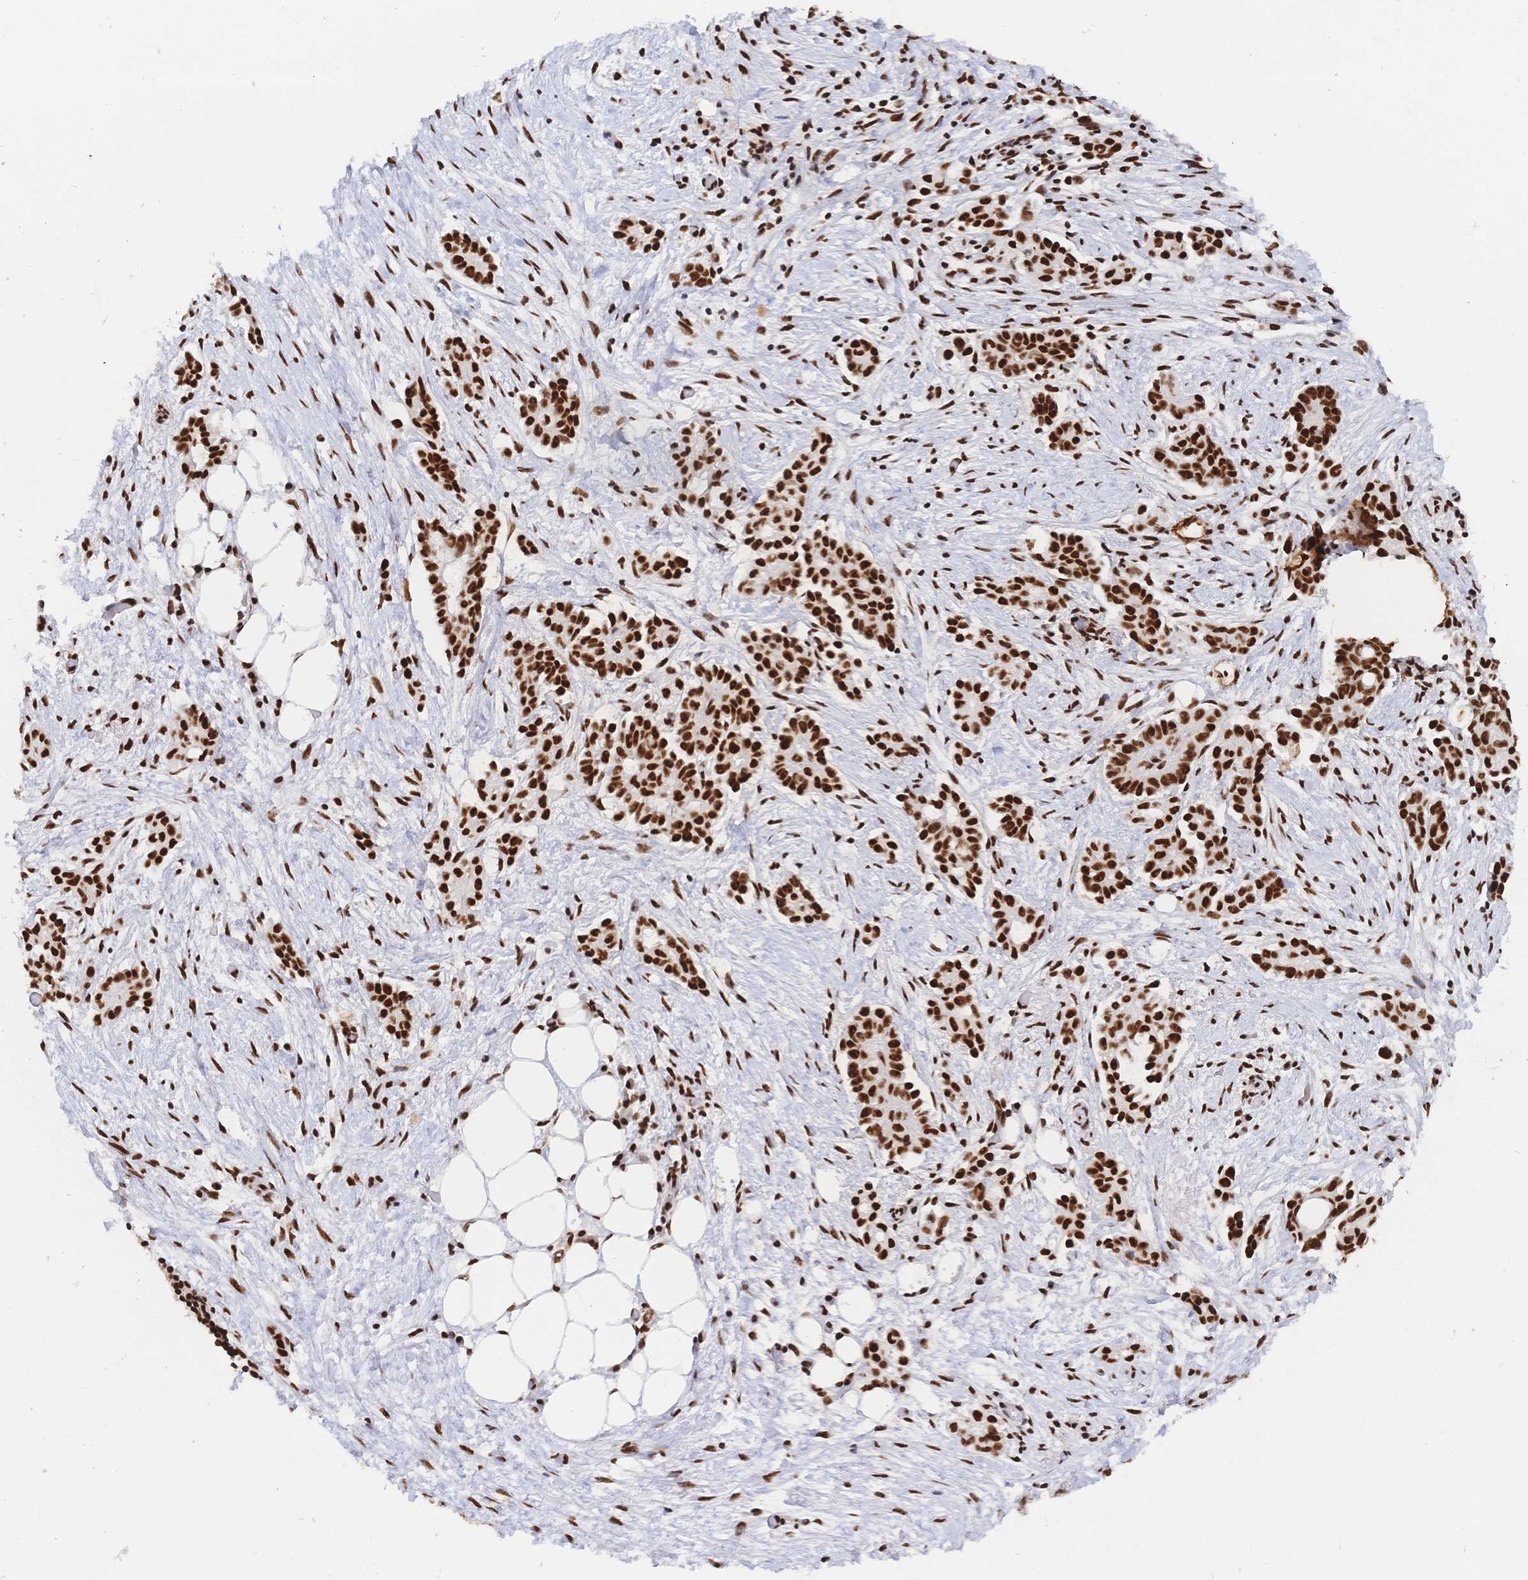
{"staining": {"intensity": "strong", "quantity": ">75%", "location": "nuclear"}, "tissue": "ovarian cancer", "cell_type": "Tumor cells", "image_type": "cancer", "snomed": [{"axis": "morphology", "description": "Cystadenocarcinoma, serous, NOS"}, {"axis": "topography", "description": "Ovary"}], "caption": "Immunohistochemical staining of ovarian cancer (serous cystadenocarcinoma) reveals high levels of strong nuclear protein staining in approximately >75% of tumor cells.", "gene": "SRSF1", "patient": {"sex": "female", "age": 50}}